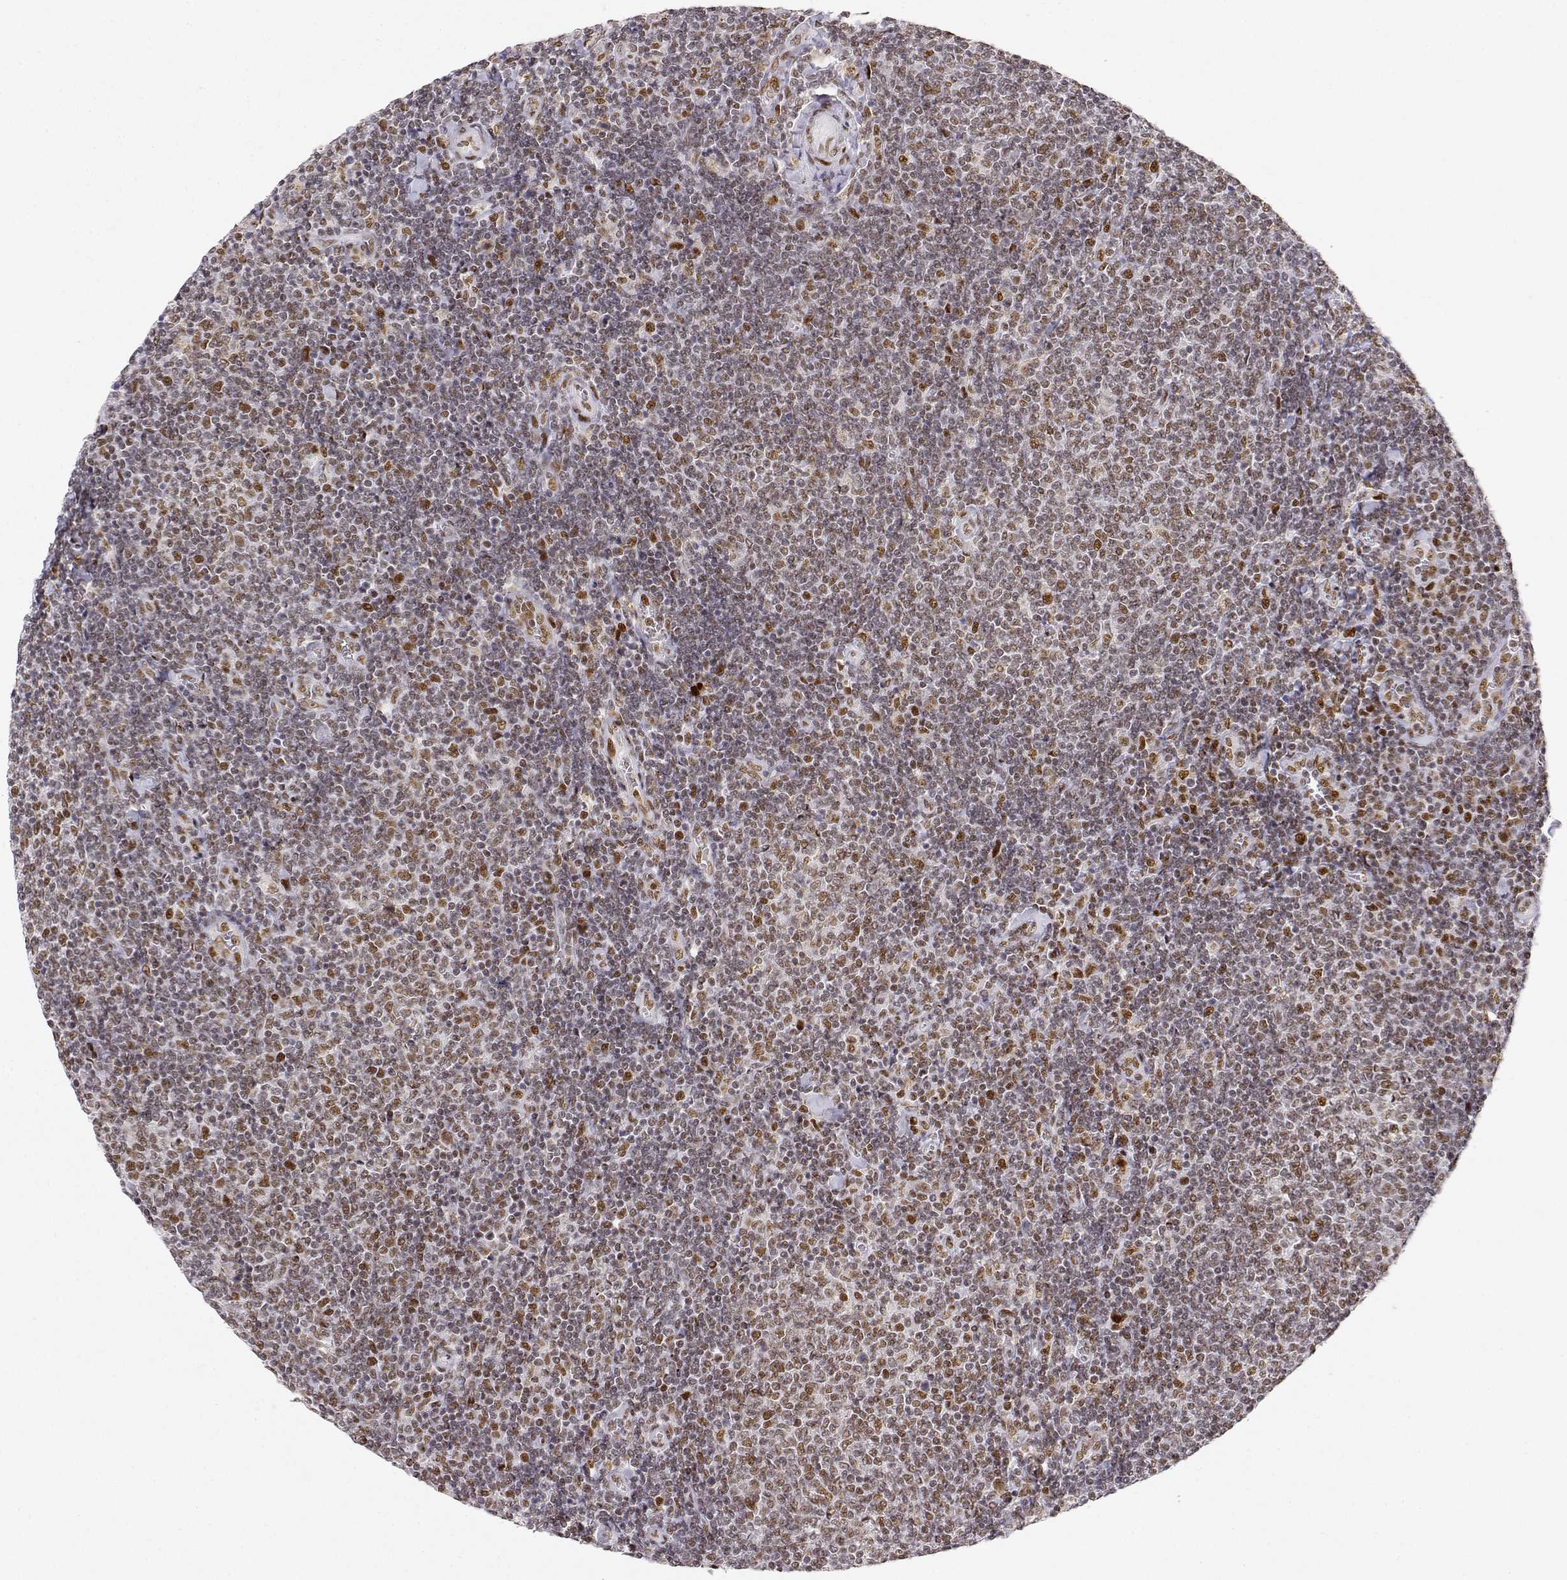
{"staining": {"intensity": "moderate", "quantity": "25%-75%", "location": "nuclear"}, "tissue": "lymphoma", "cell_type": "Tumor cells", "image_type": "cancer", "snomed": [{"axis": "morphology", "description": "Malignant lymphoma, non-Hodgkin's type, Low grade"}, {"axis": "topography", "description": "Lymph node"}], "caption": "The immunohistochemical stain labels moderate nuclear expression in tumor cells of lymphoma tissue. (Stains: DAB (3,3'-diaminobenzidine) in brown, nuclei in blue, Microscopy: brightfield microscopy at high magnification).", "gene": "RSF1", "patient": {"sex": "male", "age": 52}}